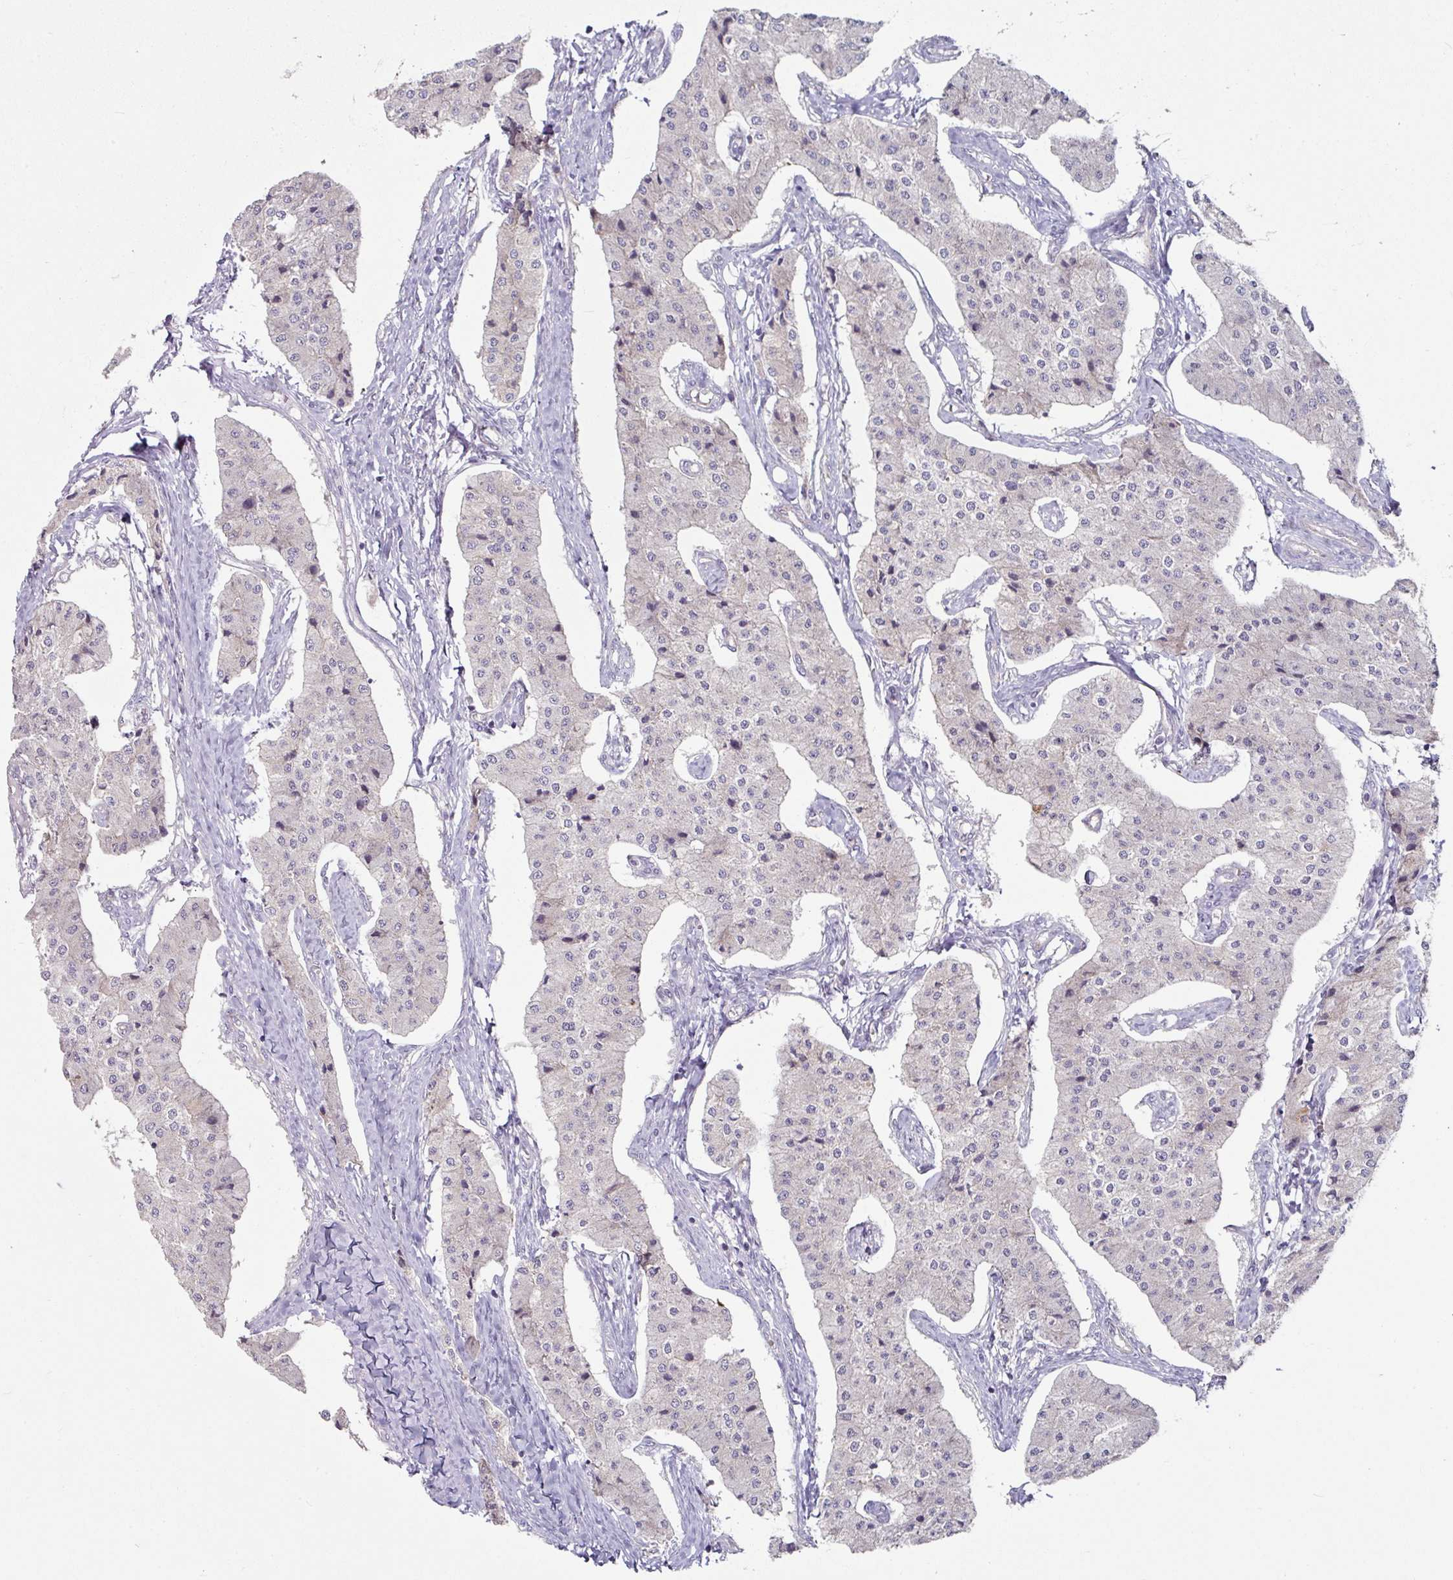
{"staining": {"intensity": "negative", "quantity": "none", "location": "none"}, "tissue": "carcinoid", "cell_type": "Tumor cells", "image_type": "cancer", "snomed": [{"axis": "morphology", "description": "Carcinoid, malignant, NOS"}, {"axis": "topography", "description": "Colon"}], "caption": "The immunohistochemistry (IHC) photomicrograph has no significant staining in tumor cells of carcinoid tissue. (DAB (3,3'-diaminobenzidine) immunohistochemistry with hematoxylin counter stain).", "gene": "JUP", "patient": {"sex": "female", "age": 52}}